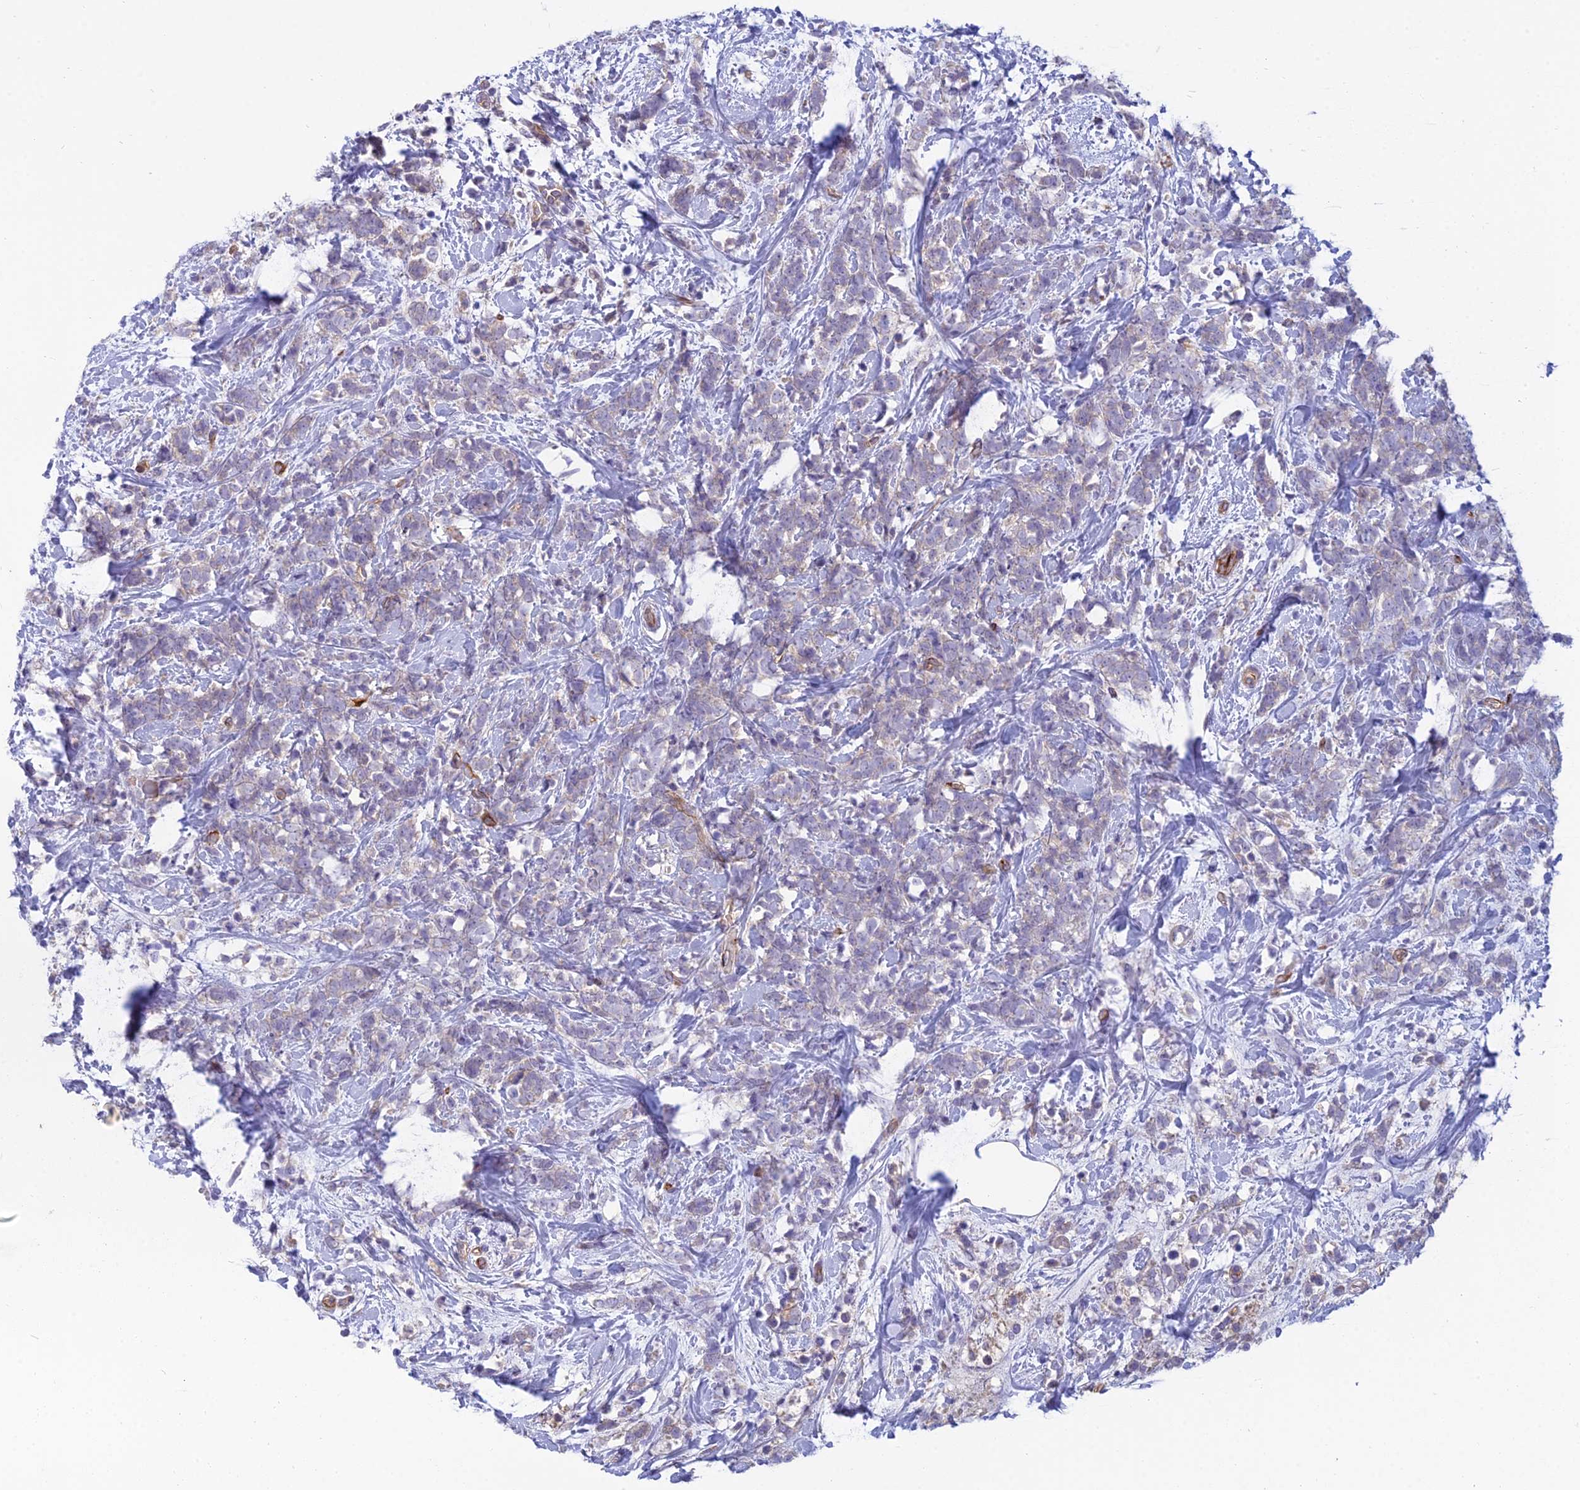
{"staining": {"intensity": "negative", "quantity": "none", "location": "none"}, "tissue": "breast cancer", "cell_type": "Tumor cells", "image_type": "cancer", "snomed": [{"axis": "morphology", "description": "Lobular carcinoma"}, {"axis": "topography", "description": "Breast"}], "caption": "Breast cancer was stained to show a protein in brown. There is no significant expression in tumor cells. (DAB (3,3'-diaminobenzidine) IHC, high magnification).", "gene": "DUS2", "patient": {"sex": "female", "age": 58}}